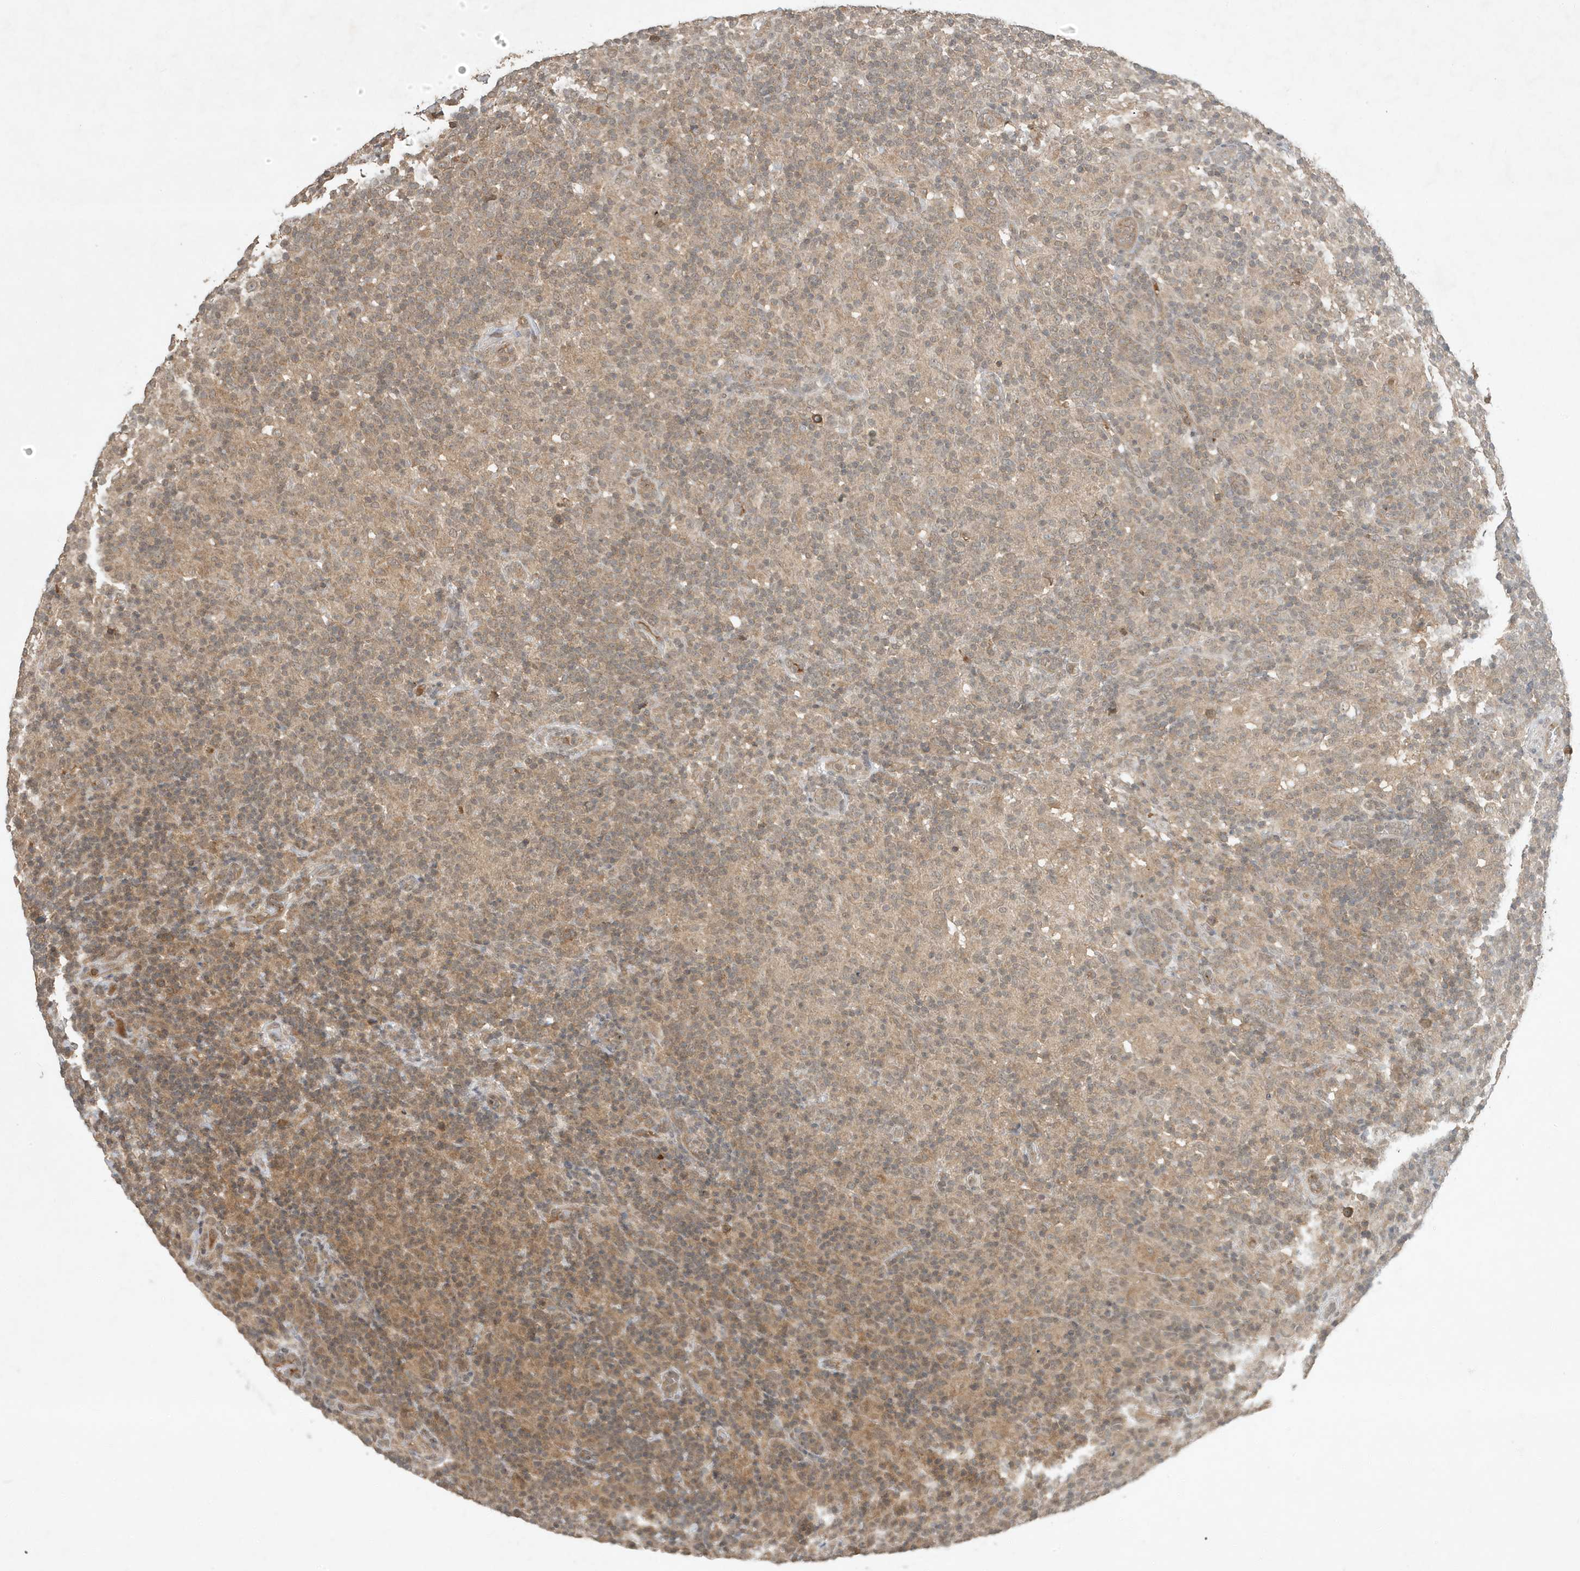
{"staining": {"intensity": "weak", "quantity": ">75%", "location": "cytoplasmic/membranous"}, "tissue": "lymphoma", "cell_type": "Tumor cells", "image_type": "cancer", "snomed": [{"axis": "morphology", "description": "Hodgkin's disease, NOS"}, {"axis": "topography", "description": "Lymph node"}], "caption": "Immunohistochemical staining of human lymphoma exhibits low levels of weak cytoplasmic/membranous positivity in about >75% of tumor cells. The staining is performed using DAB brown chromogen to label protein expression. The nuclei are counter-stained blue using hematoxylin.", "gene": "ABCB9", "patient": {"sex": "male", "age": 70}}